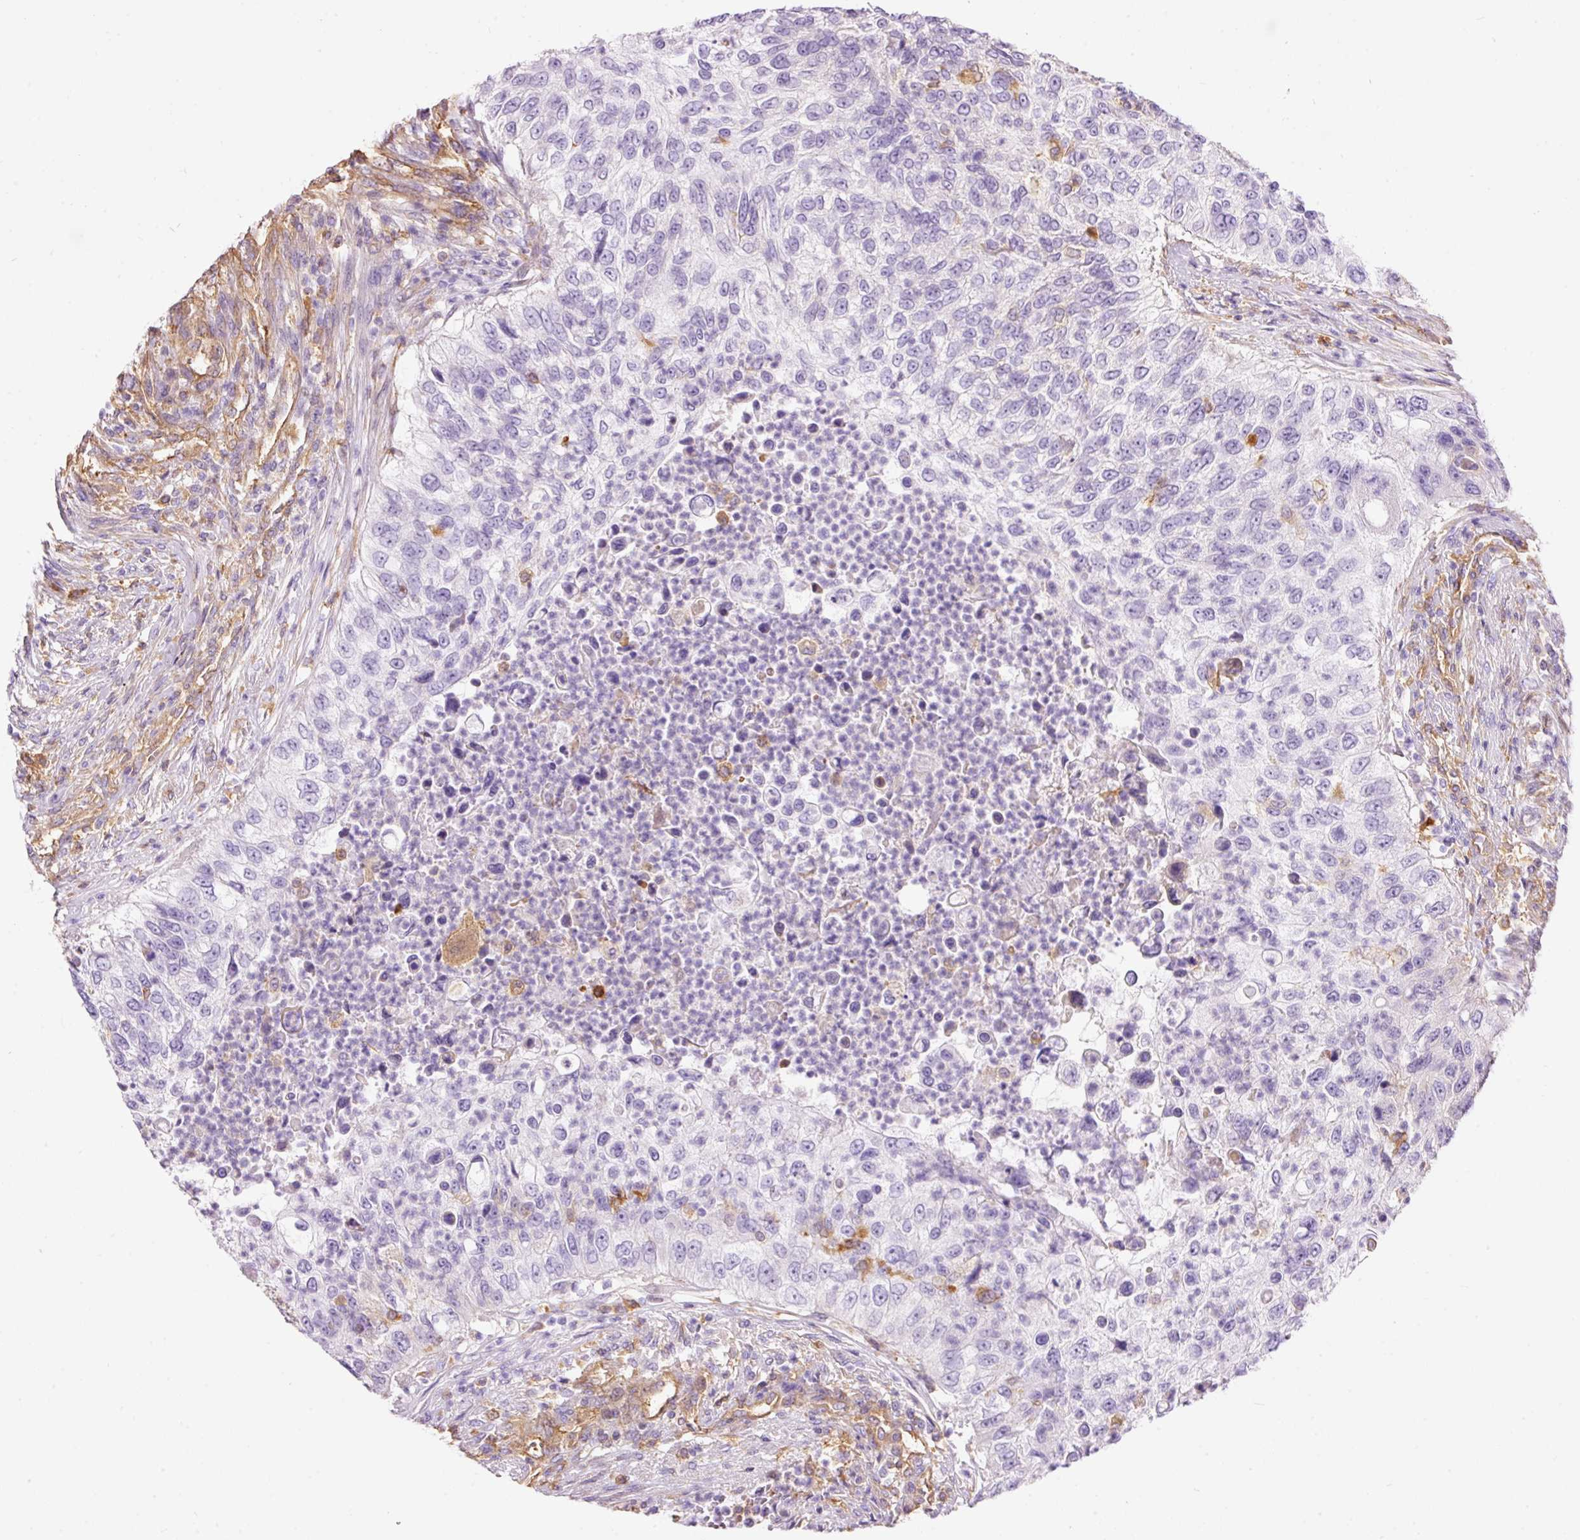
{"staining": {"intensity": "negative", "quantity": "none", "location": "none"}, "tissue": "urothelial cancer", "cell_type": "Tumor cells", "image_type": "cancer", "snomed": [{"axis": "morphology", "description": "Urothelial carcinoma, High grade"}, {"axis": "topography", "description": "Urinary bladder"}], "caption": "Immunohistochemistry of human high-grade urothelial carcinoma reveals no expression in tumor cells.", "gene": "IL10RB", "patient": {"sex": "female", "age": 60}}